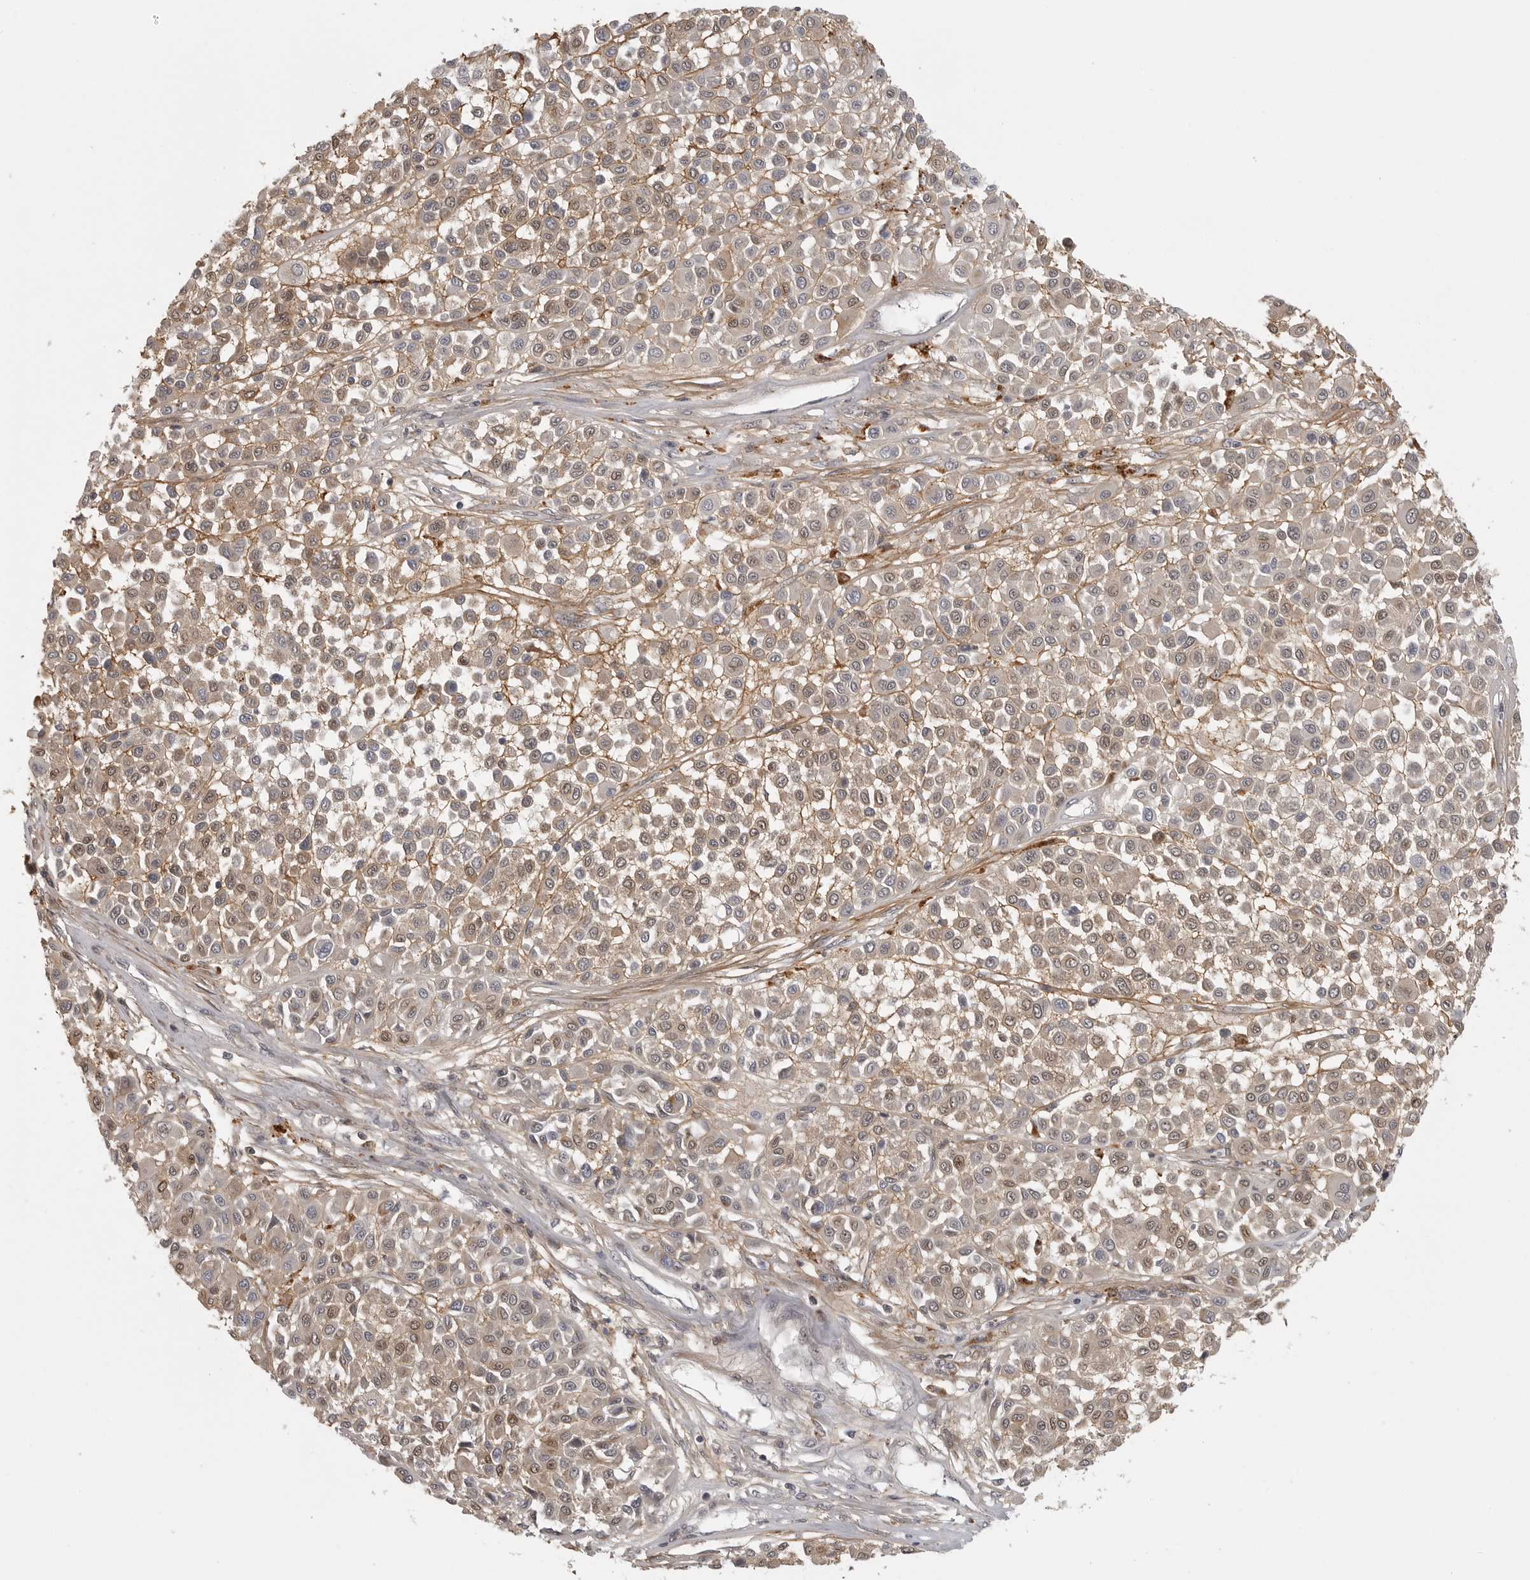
{"staining": {"intensity": "weak", "quantity": "25%-75%", "location": "cytoplasmic/membranous,nuclear"}, "tissue": "melanoma", "cell_type": "Tumor cells", "image_type": "cancer", "snomed": [{"axis": "morphology", "description": "Malignant melanoma, Metastatic site"}, {"axis": "topography", "description": "Soft tissue"}], "caption": "Brown immunohistochemical staining in malignant melanoma (metastatic site) shows weak cytoplasmic/membranous and nuclear expression in approximately 25%-75% of tumor cells.", "gene": "UROD", "patient": {"sex": "male", "age": 41}}